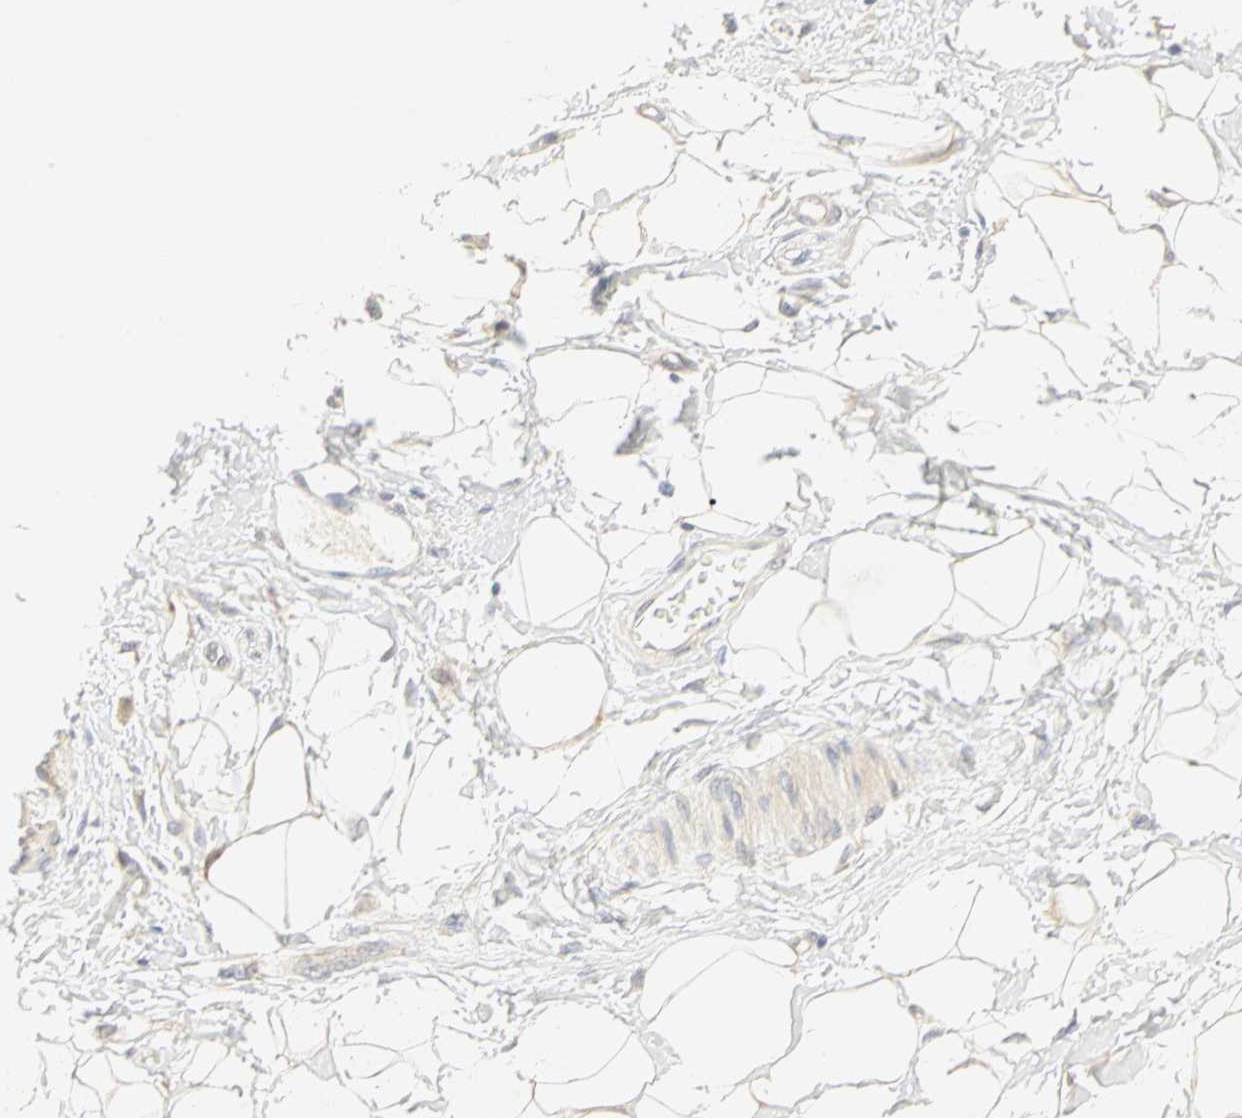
{"staining": {"intensity": "weak", "quantity": "<25%", "location": "cytoplasmic/membranous"}, "tissue": "adipose tissue", "cell_type": "Adipocytes", "image_type": "normal", "snomed": [{"axis": "morphology", "description": "Normal tissue, NOS"}, {"axis": "morphology", "description": "Urothelial carcinoma, High grade"}, {"axis": "topography", "description": "Vascular tissue"}, {"axis": "topography", "description": "Urinary bladder"}], "caption": "Immunohistochemistry photomicrograph of normal adipose tissue: adipose tissue stained with DAB displays no significant protein positivity in adipocytes.", "gene": "GNRH2", "patient": {"sex": "female", "age": 56}}